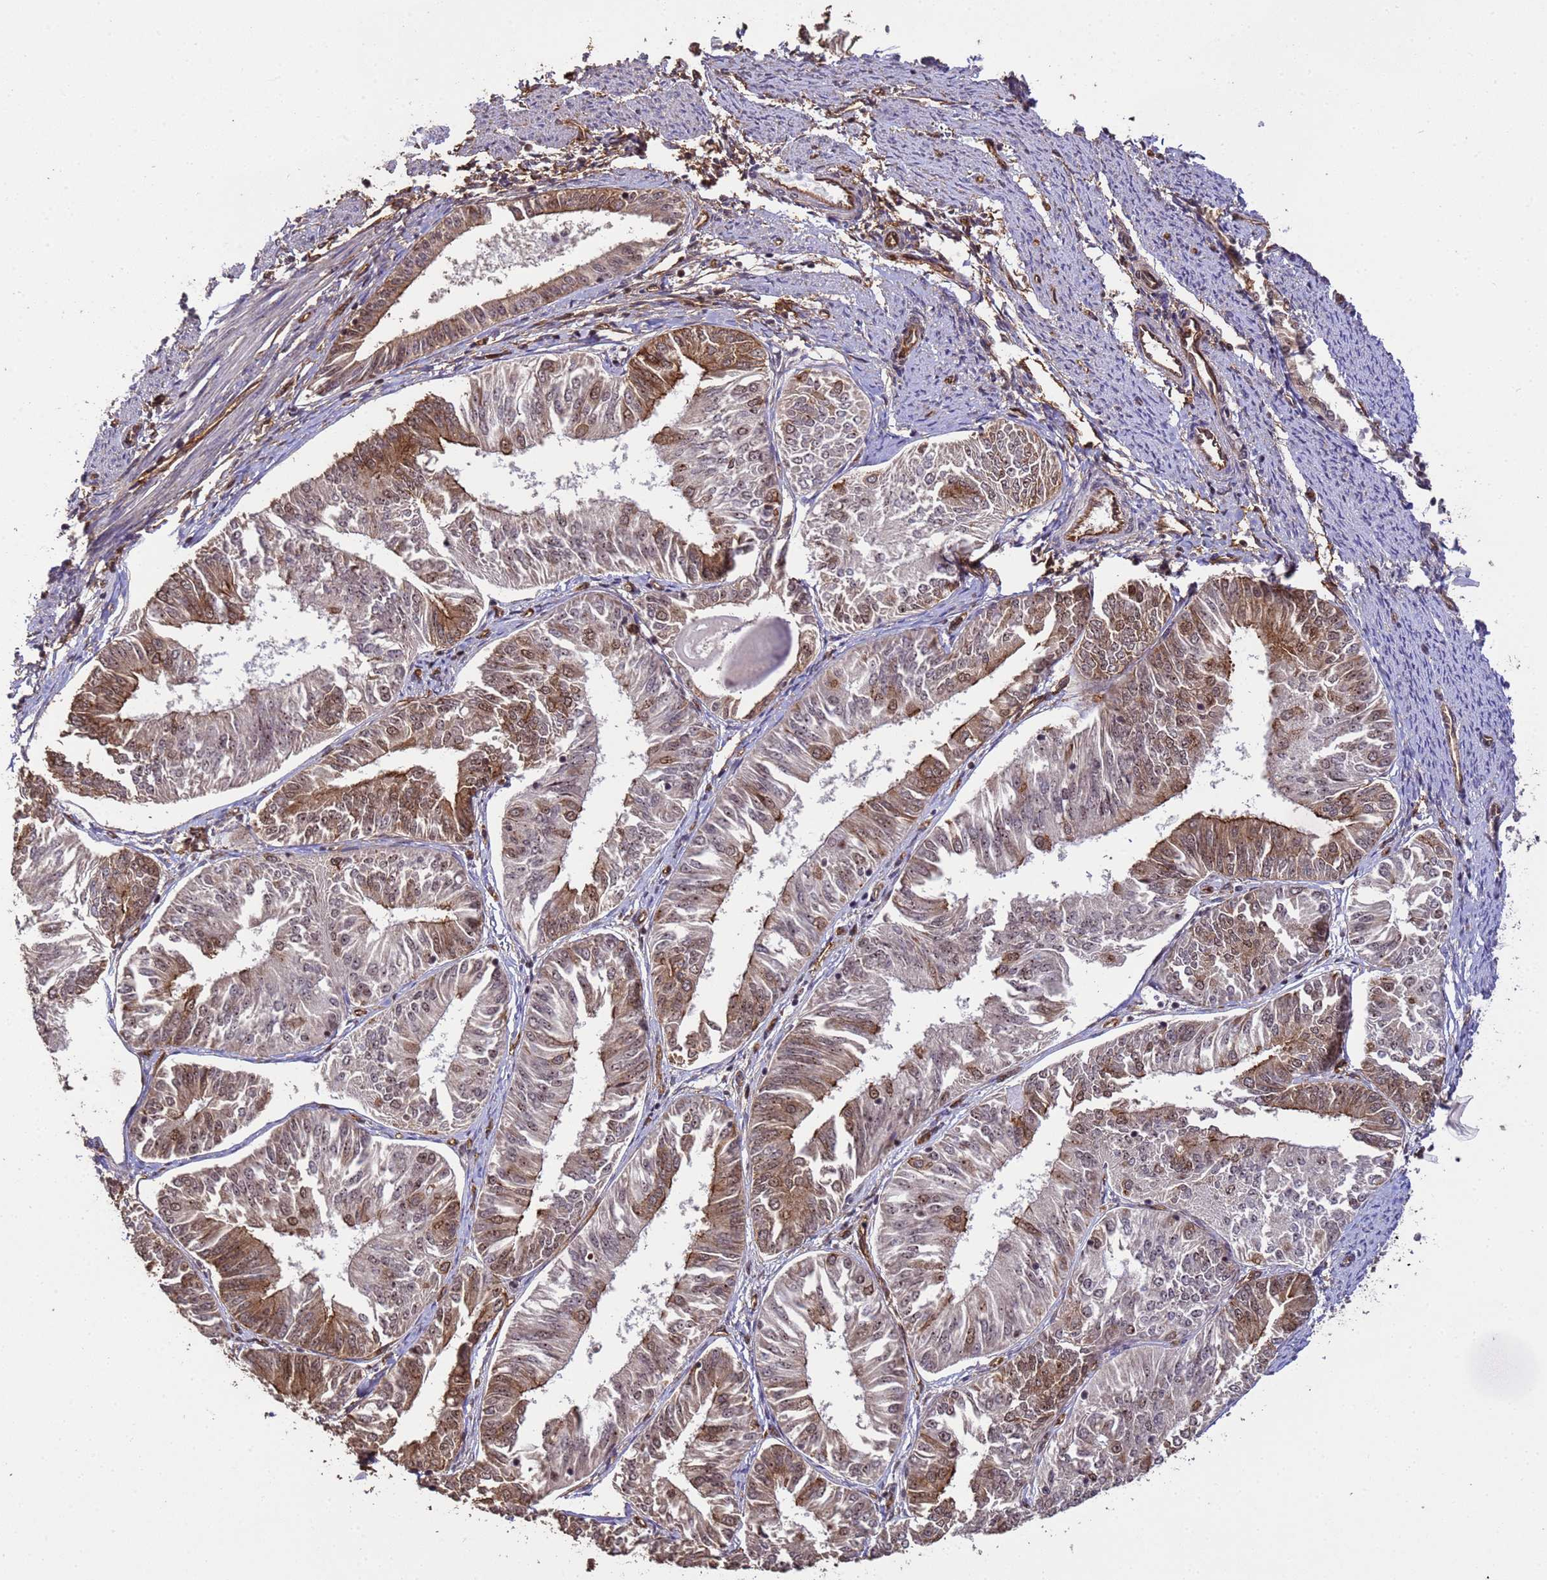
{"staining": {"intensity": "moderate", "quantity": "25%-75%", "location": "cytoplasmic/membranous,nuclear"}, "tissue": "endometrial cancer", "cell_type": "Tumor cells", "image_type": "cancer", "snomed": [{"axis": "morphology", "description": "Adenocarcinoma, NOS"}, {"axis": "topography", "description": "Endometrium"}], "caption": "Immunohistochemistry photomicrograph of neoplastic tissue: human endometrial adenocarcinoma stained using immunohistochemistry (IHC) shows medium levels of moderate protein expression localized specifically in the cytoplasmic/membranous and nuclear of tumor cells, appearing as a cytoplasmic/membranous and nuclear brown color.", "gene": "SYF2", "patient": {"sex": "female", "age": 58}}